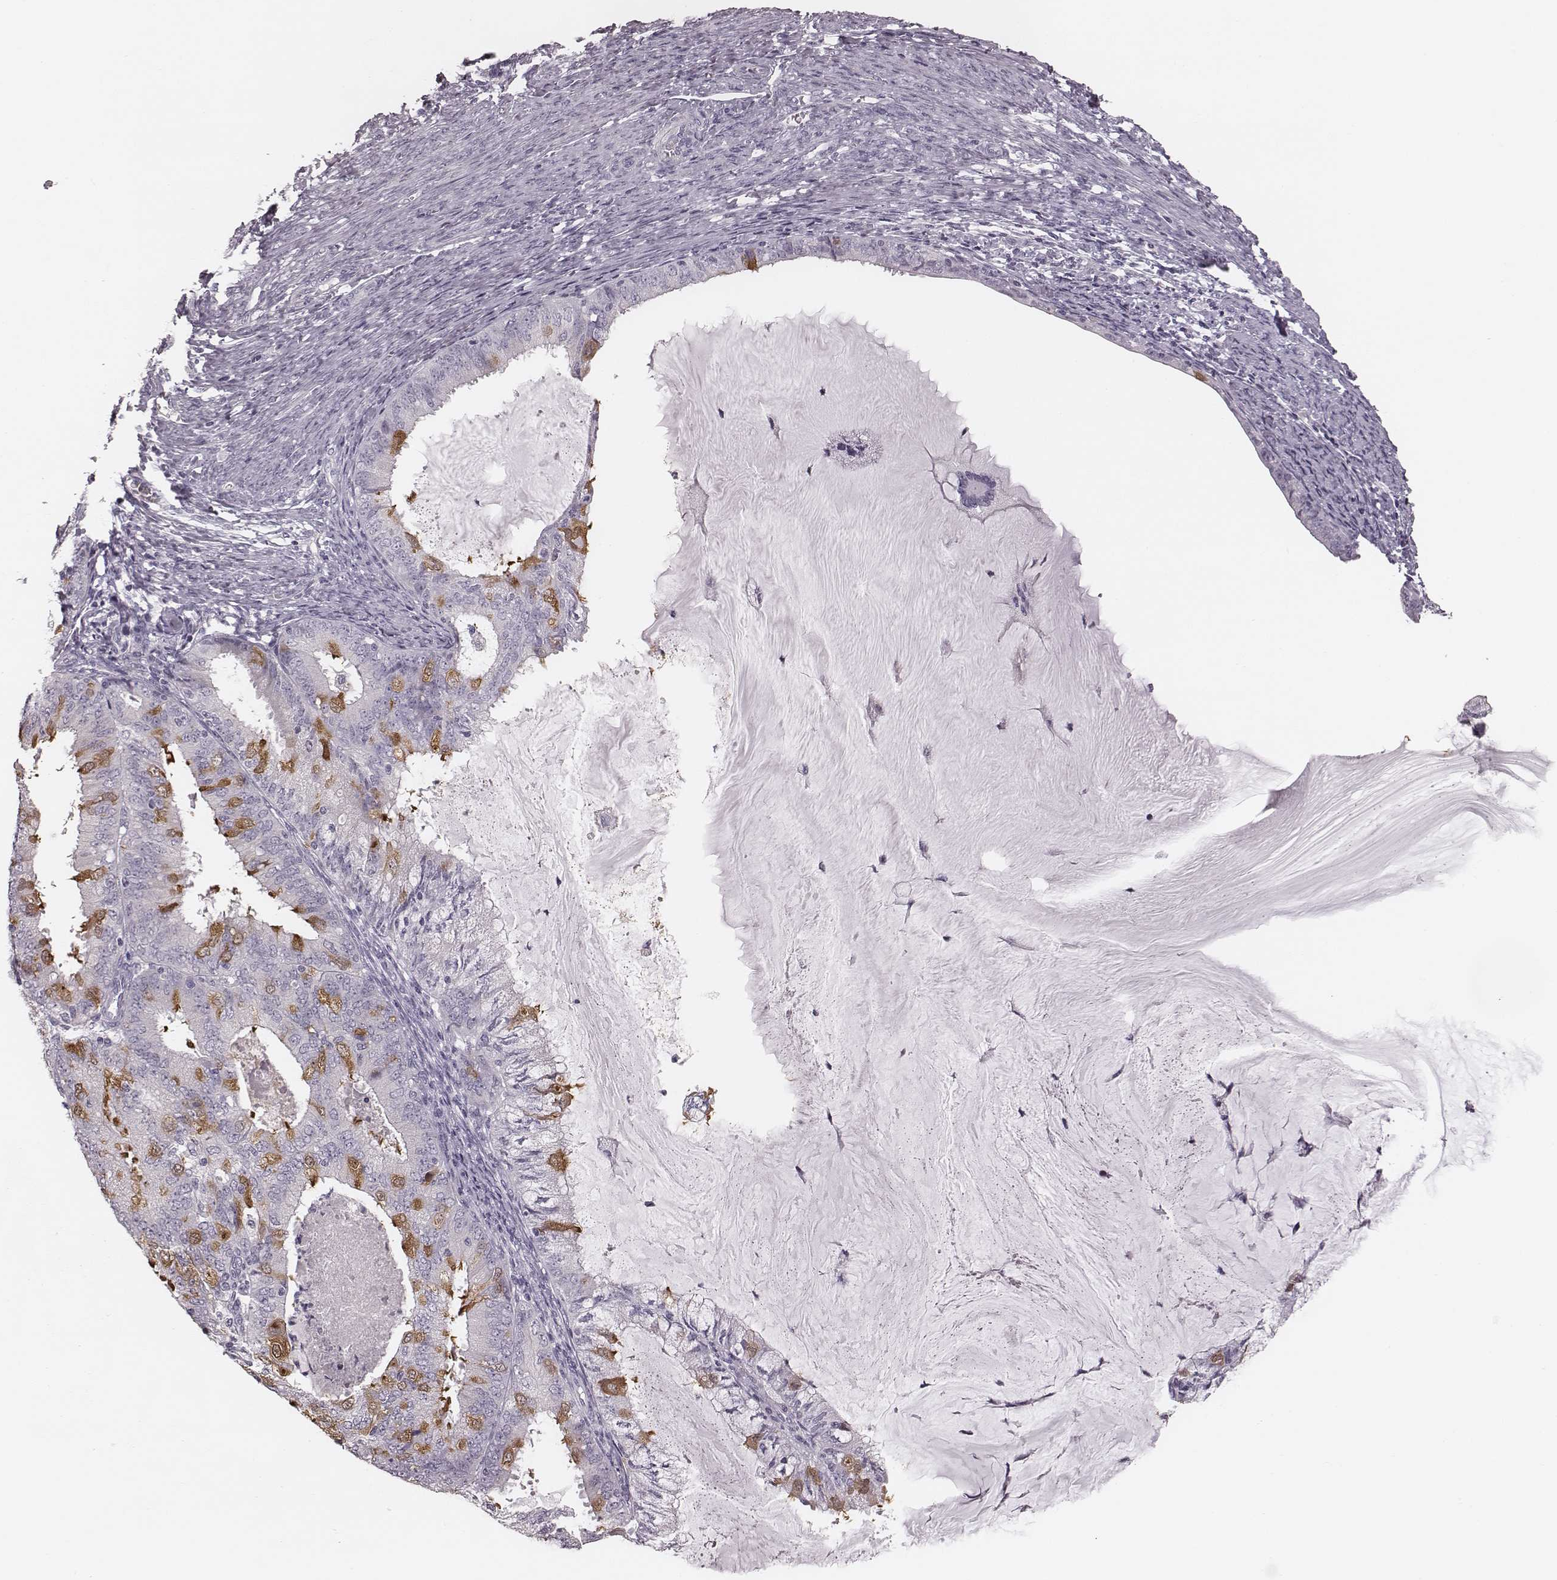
{"staining": {"intensity": "moderate", "quantity": "<25%", "location": "cytoplasmic/membranous"}, "tissue": "endometrial cancer", "cell_type": "Tumor cells", "image_type": "cancer", "snomed": [{"axis": "morphology", "description": "Adenocarcinoma, NOS"}, {"axis": "topography", "description": "Endometrium"}], "caption": "Protein expression analysis of human endometrial cancer reveals moderate cytoplasmic/membranous expression in about <25% of tumor cells.", "gene": "SPA17", "patient": {"sex": "female", "age": 57}}